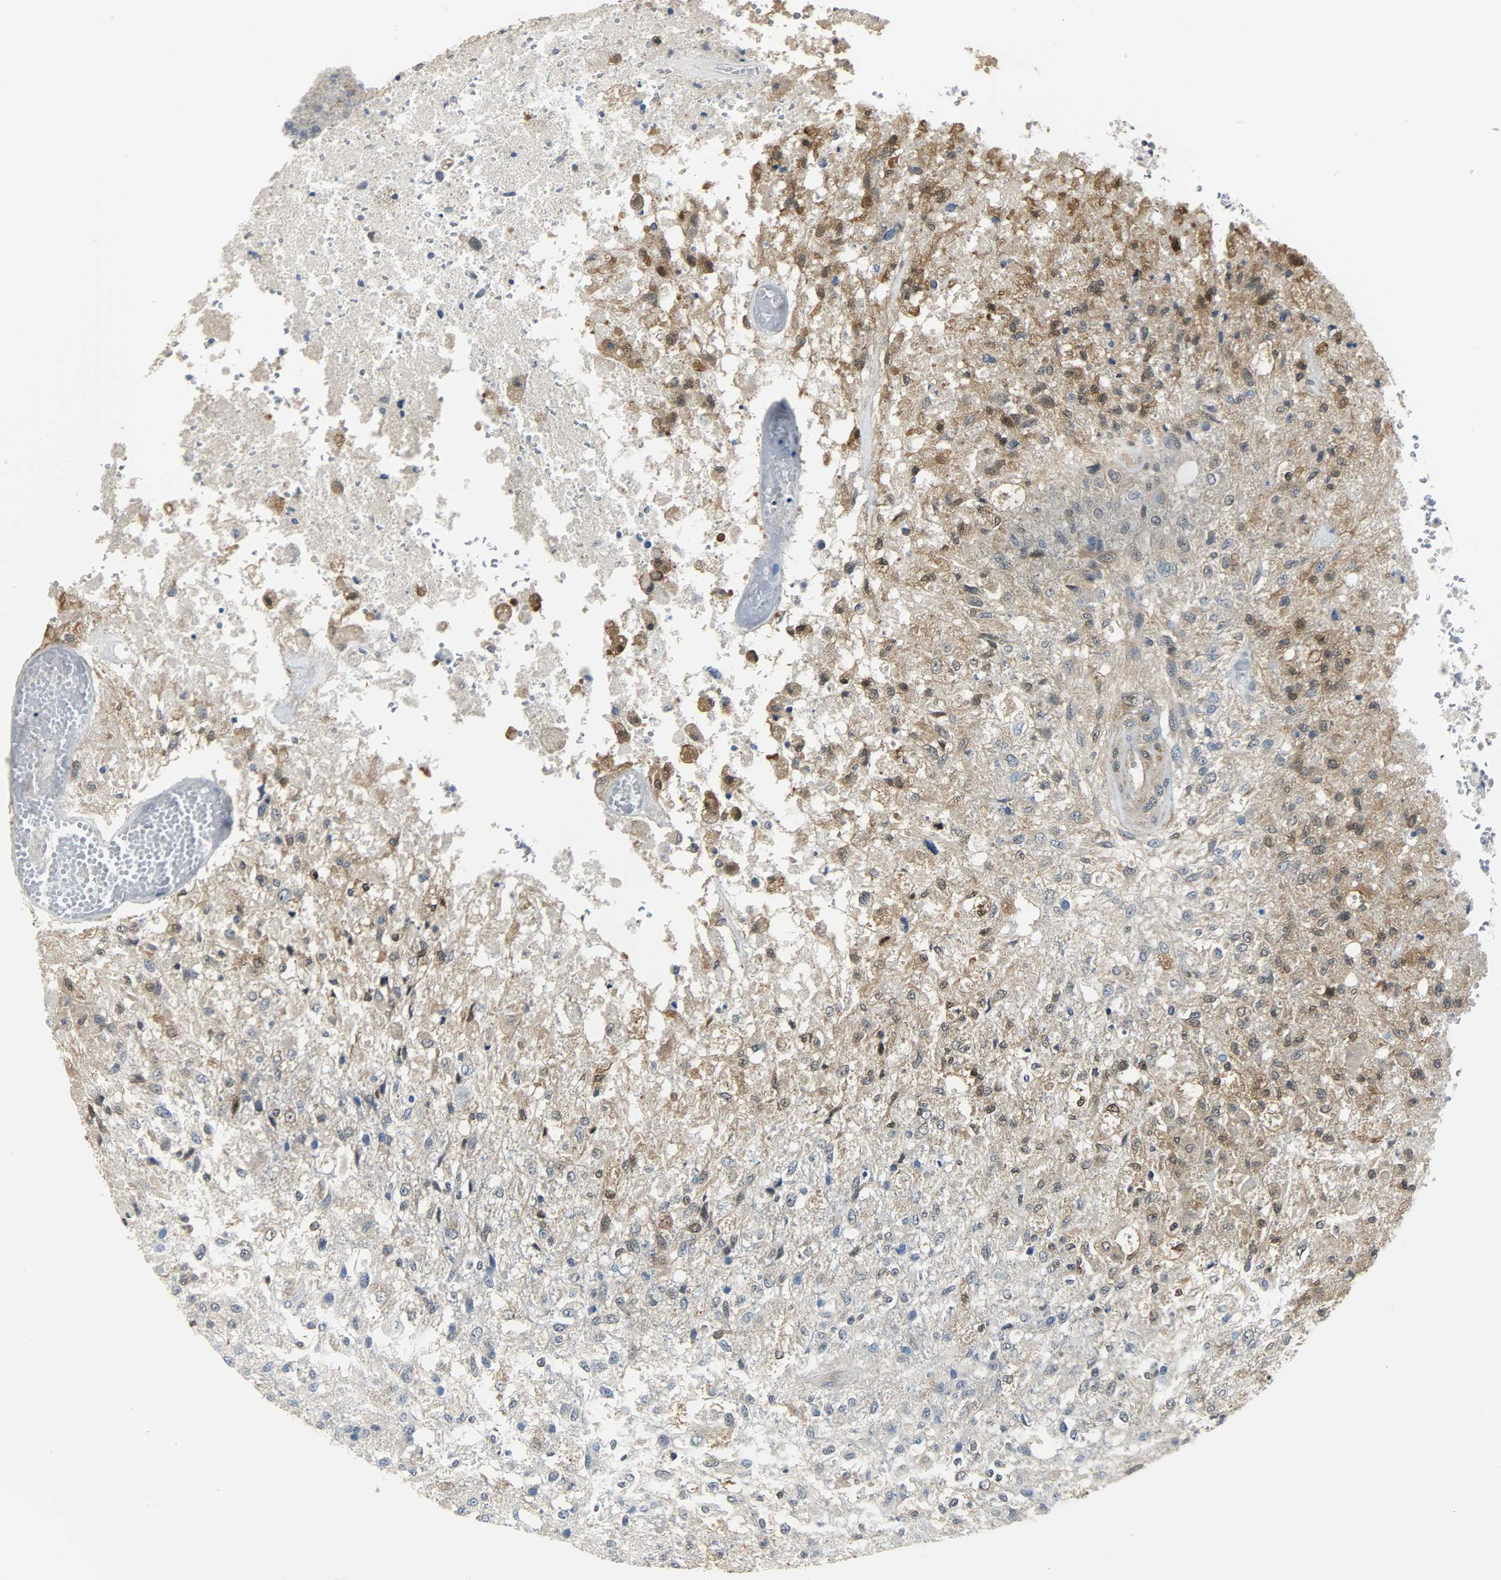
{"staining": {"intensity": "moderate", "quantity": "25%-75%", "location": "cytoplasmic/membranous,nuclear"}, "tissue": "glioma", "cell_type": "Tumor cells", "image_type": "cancer", "snomed": [{"axis": "morphology", "description": "Normal tissue, NOS"}, {"axis": "morphology", "description": "Glioma, malignant, High grade"}, {"axis": "topography", "description": "Cerebral cortex"}], "caption": "Tumor cells reveal medium levels of moderate cytoplasmic/membranous and nuclear expression in about 25%-75% of cells in glioma.", "gene": "EIF4EBP1", "patient": {"sex": "male", "age": 77}}